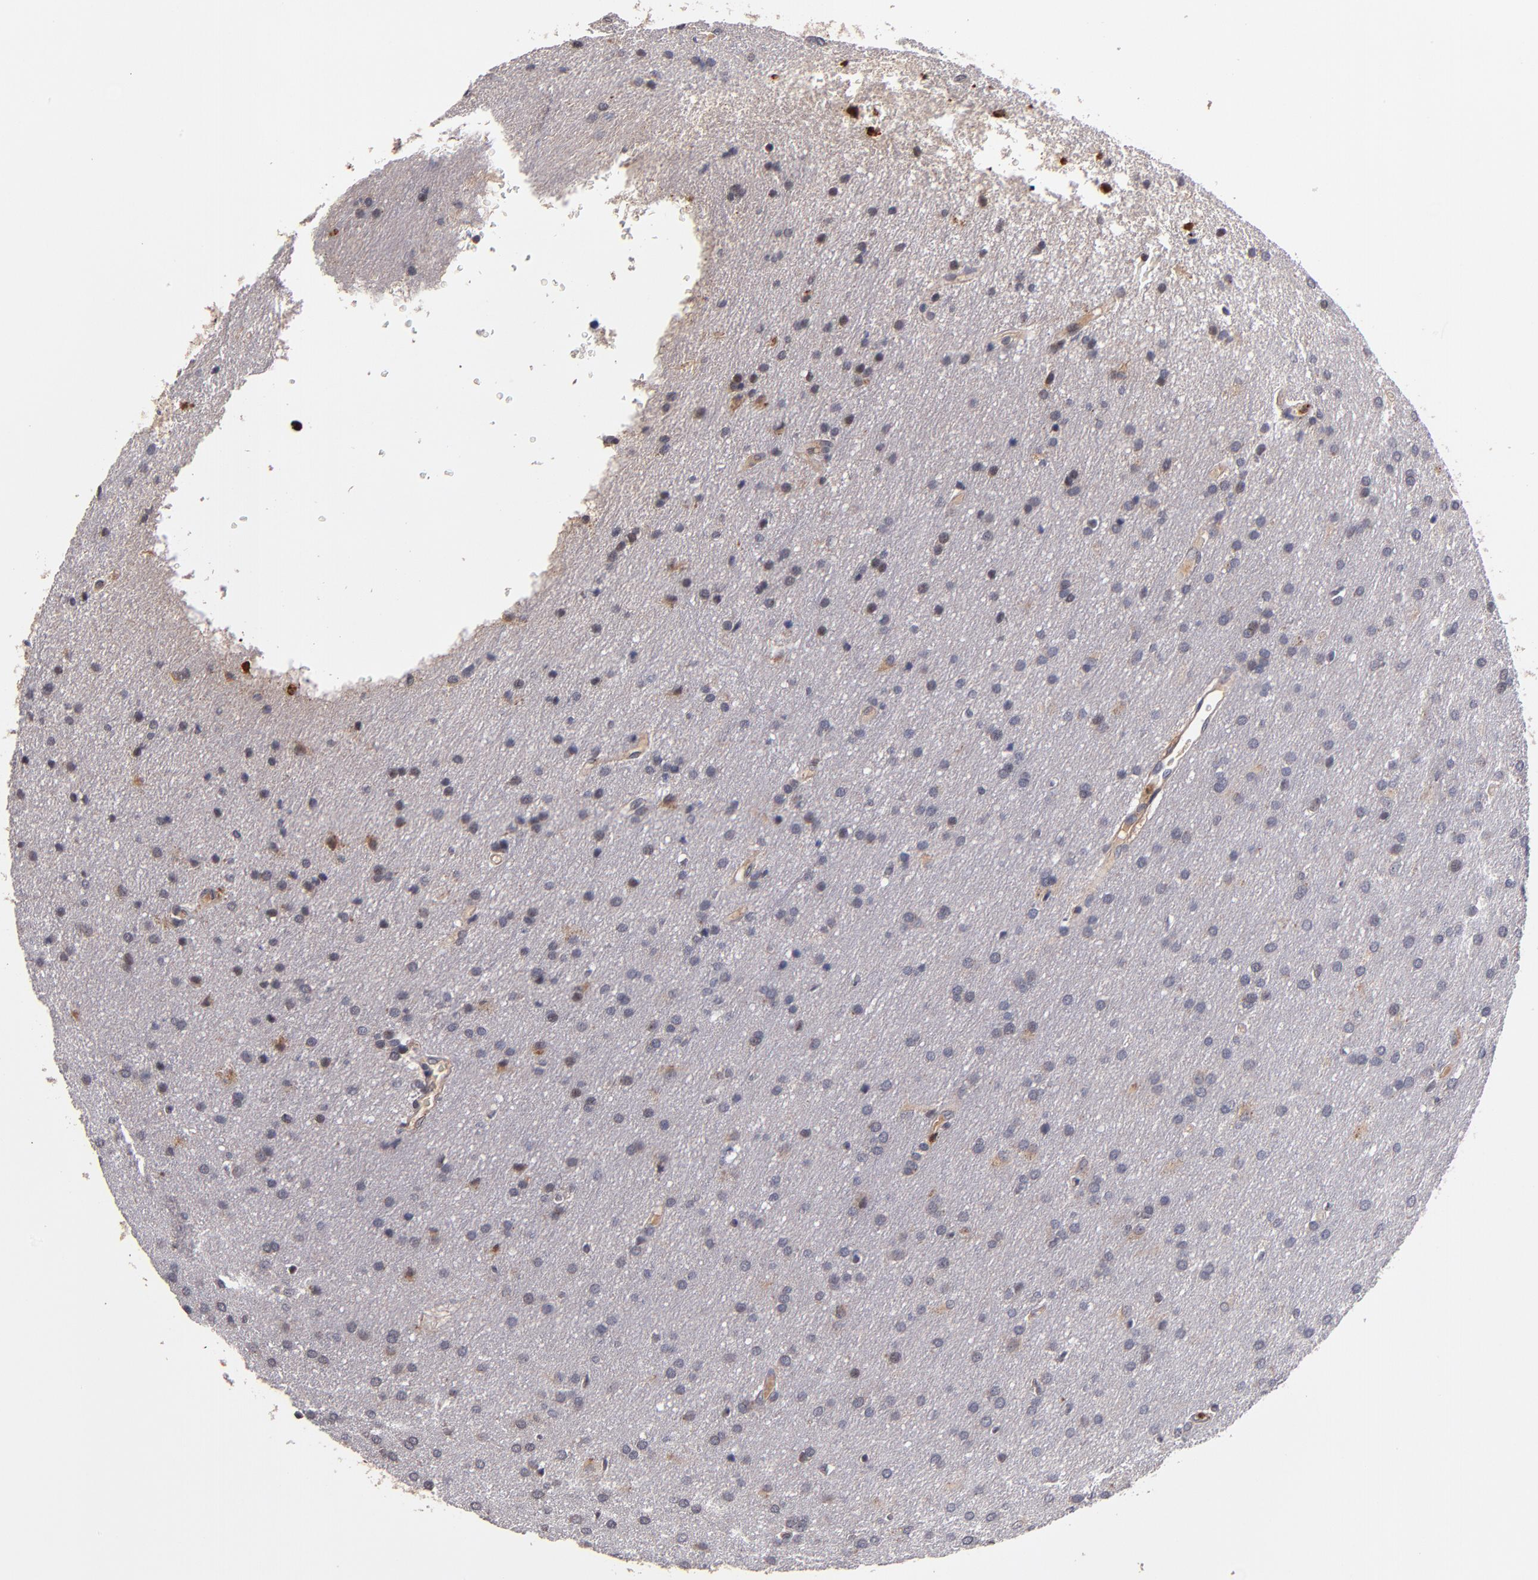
{"staining": {"intensity": "moderate", "quantity": "<25%", "location": "cytoplasmic/membranous"}, "tissue": "glioma", "cell_type": "Tumor cells", "image_type": "cancer", "snomed": [{"axis": "morphology", "description": "Glioma, malignant, Low grade"}, {"axis": "topography", "description": "Brain"}], "caption": "Moderate cytoplasmic/membranous staining for a protein is appreciated in about <25% of tumor cells of glioma using immunohistochemistry.", "gene": "TTLL12", "patient": {"sex": "female", "age": 32}}